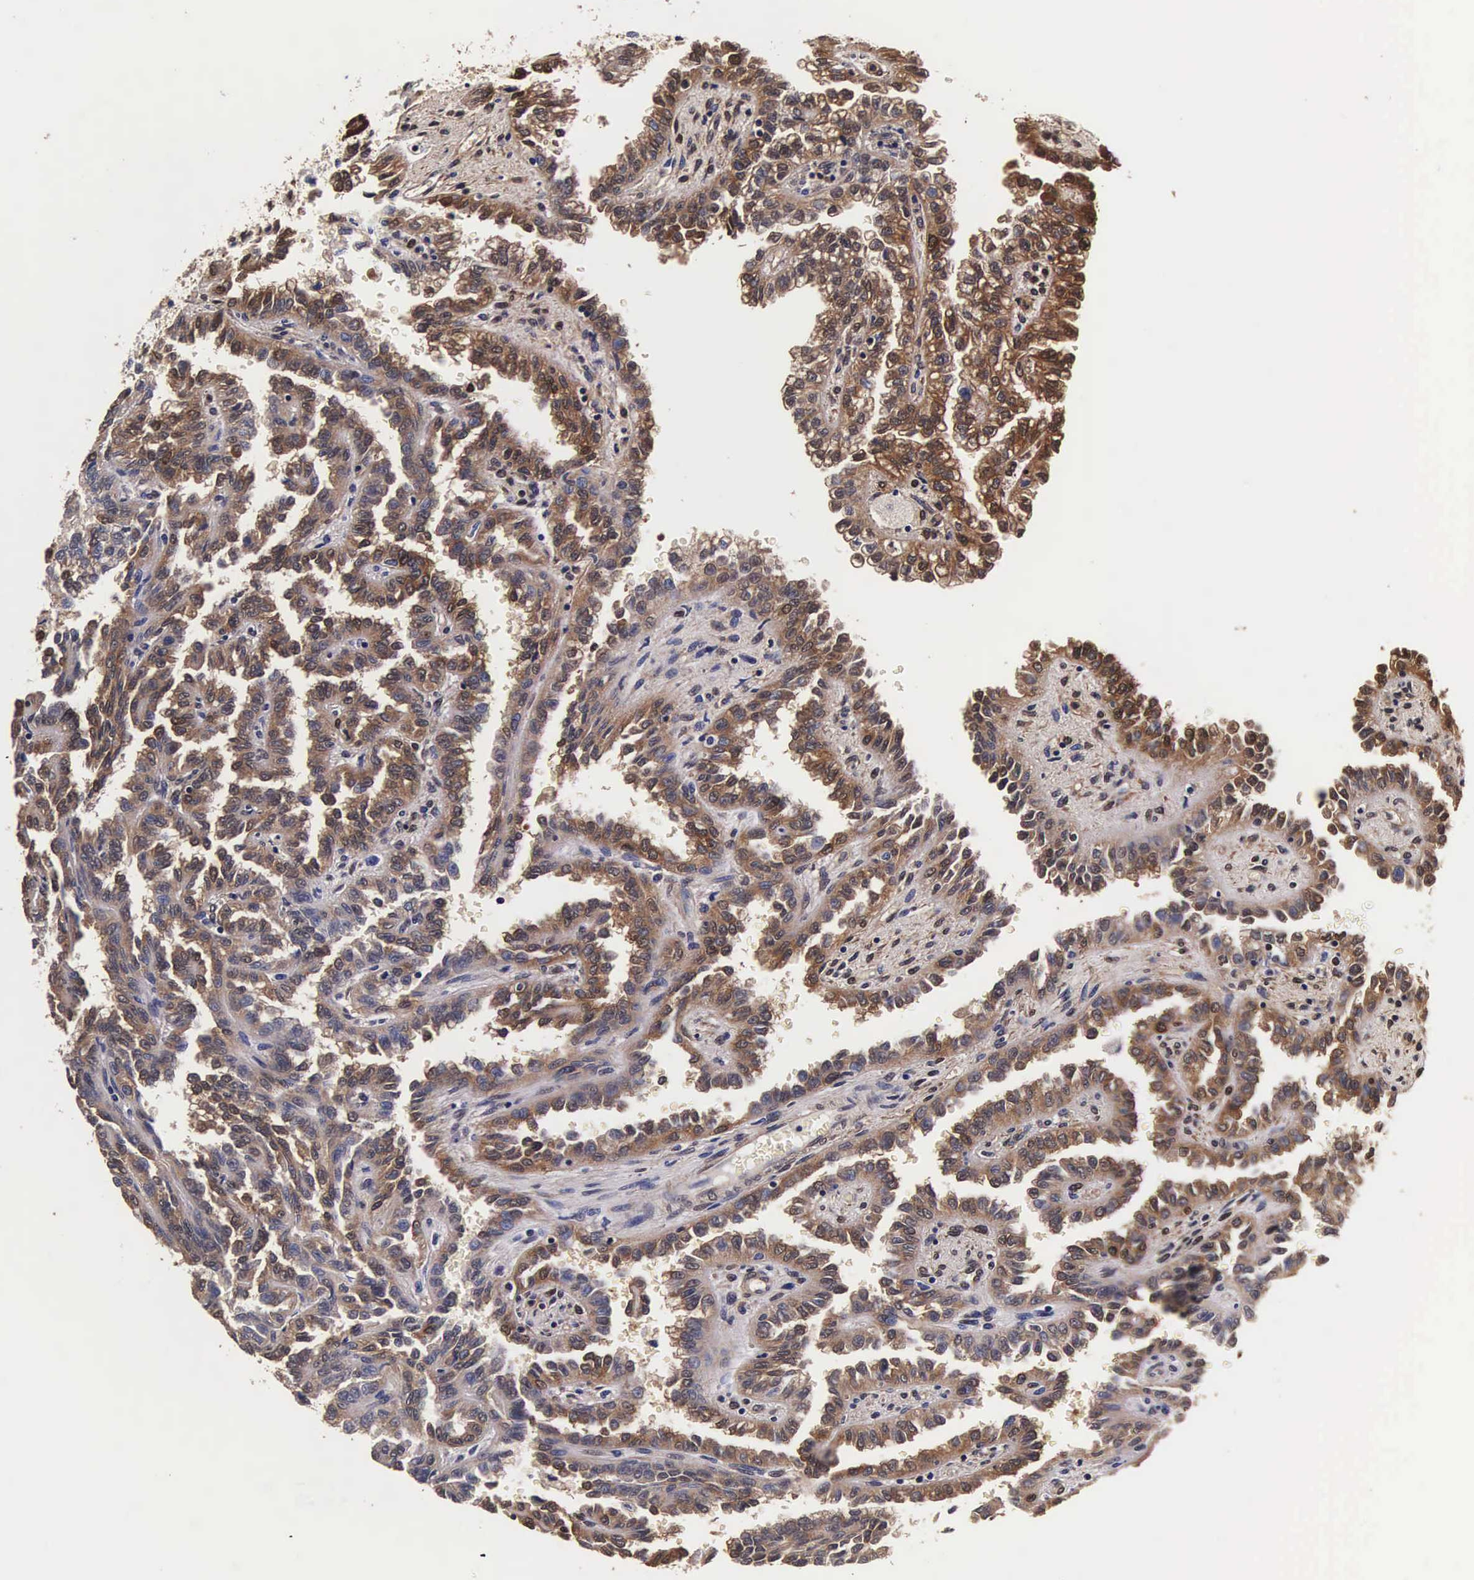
{"staining": {"intensity": "moderate", "quantity": ">75%", "location": "cytoplasmic/membranous,nuclear"}, "tissue": "renal cancer", "cell_type": "Tumor cells", "image_type": "cancer", "snomed": [{"axis": "morphology", "description": "Inflammation, NOS"}, {"axis": "morphology", "description": "Adenocarcinoma, NOS"}, {"axis": "topography", "description": "Kidney"}], "caption": "IHC histopathology image of renal adenocarcinoma stained for a protein (brown), which displays medium levels of moderate cytoplasmic/membranous and nuclear expression in about >75% of tumor cells.", "gene": "TECPR2", "patient": {"sex": "male", "age": 68}}